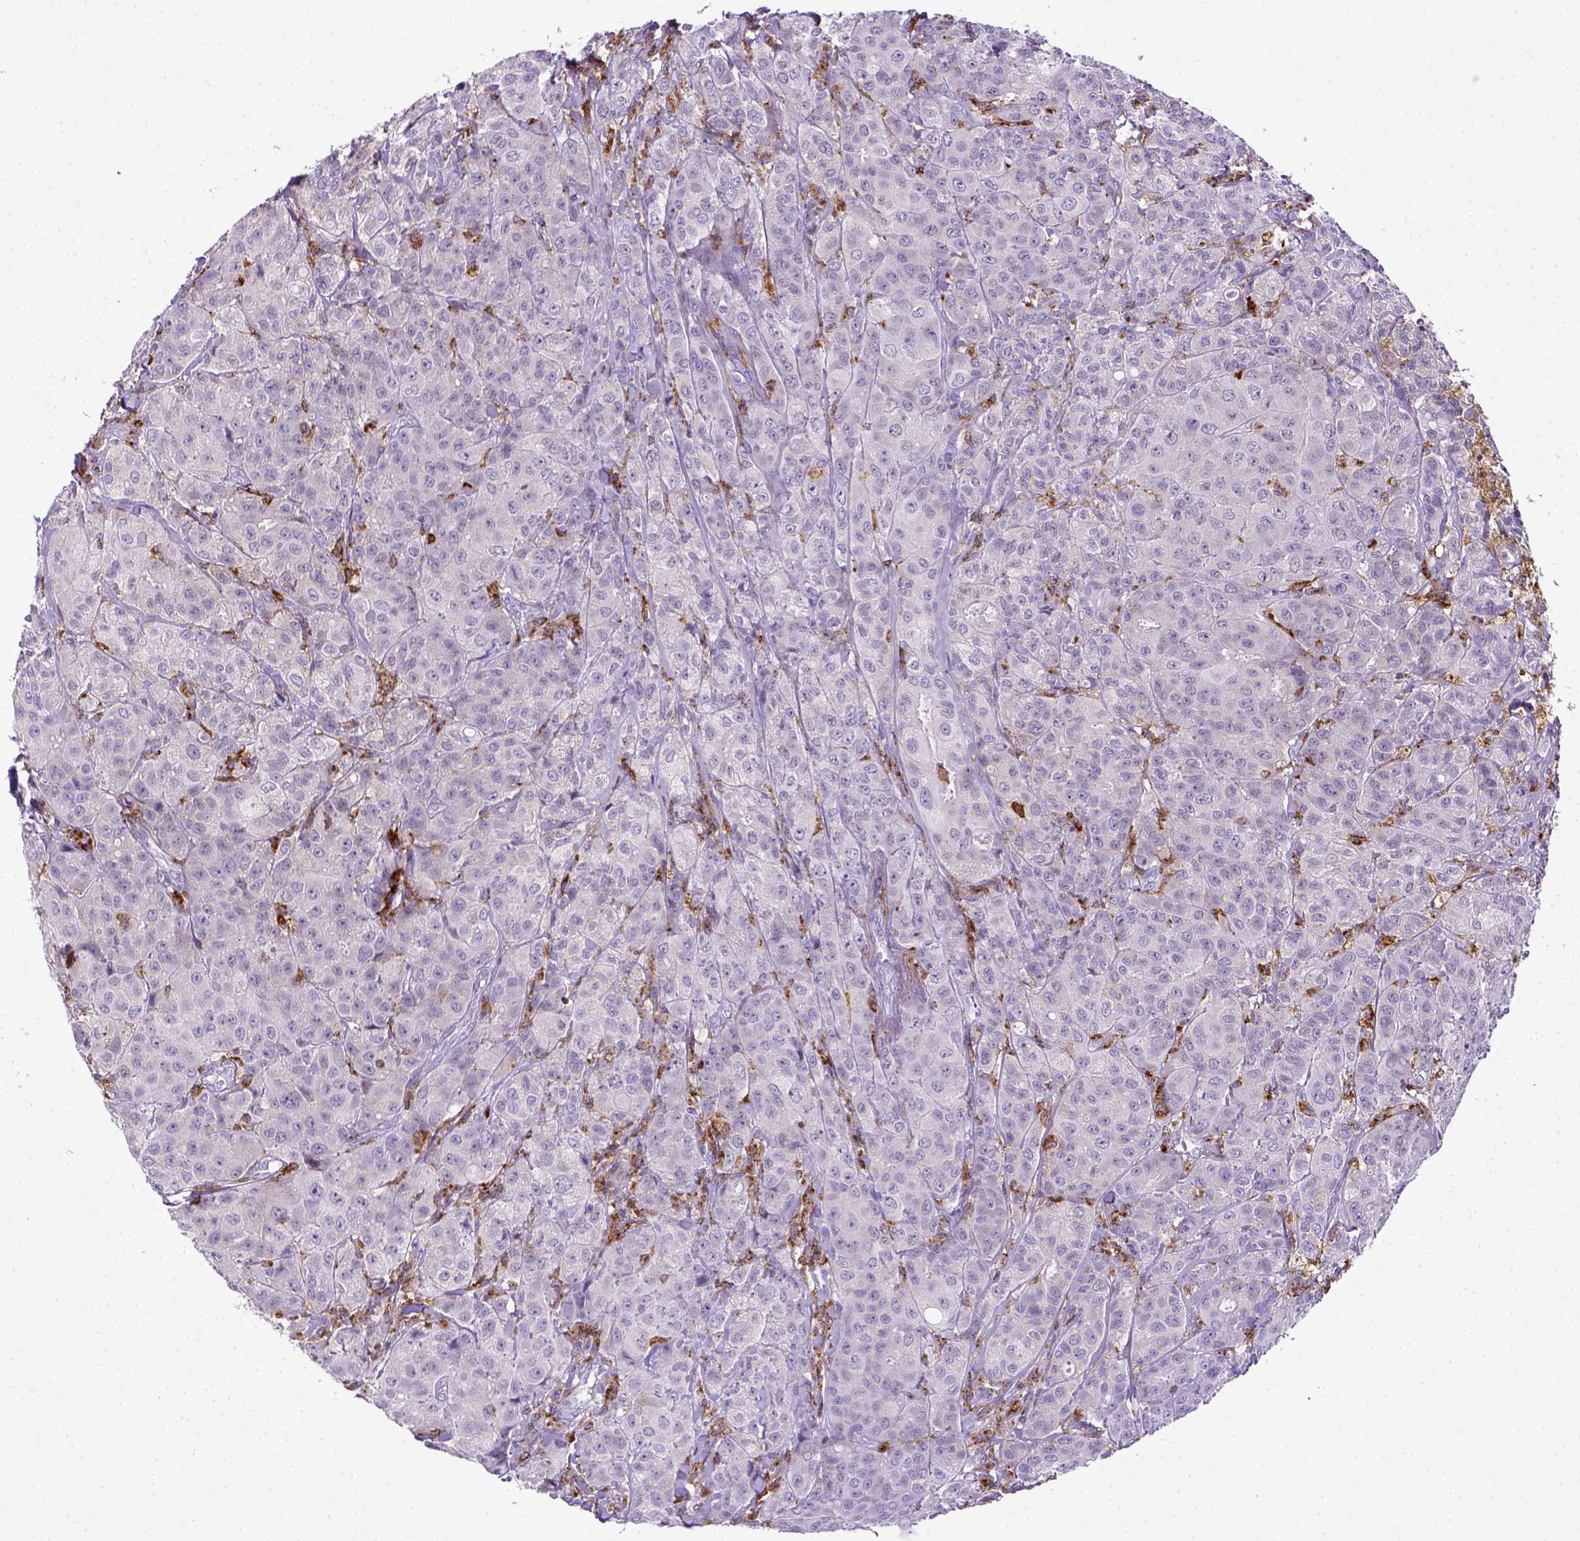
{"staining": {"intensity": "negative", "quantity": "none", "location": "none"}, "tissue": "breast cancer", "cell_type": "Tumor cells", "image_type": "cancer", "snomed": [{"axis": "morphology", "description": "Duct carcinoma"}, {"axis": "topography", "description": "Breast"}], "caption": "Photomicrograph shows no protein expression in tumor cells of infiltrating ductal carcinoma (breast) tissue.", "gene": "CD68", "patient": {"sex": "female", "age": 43}}